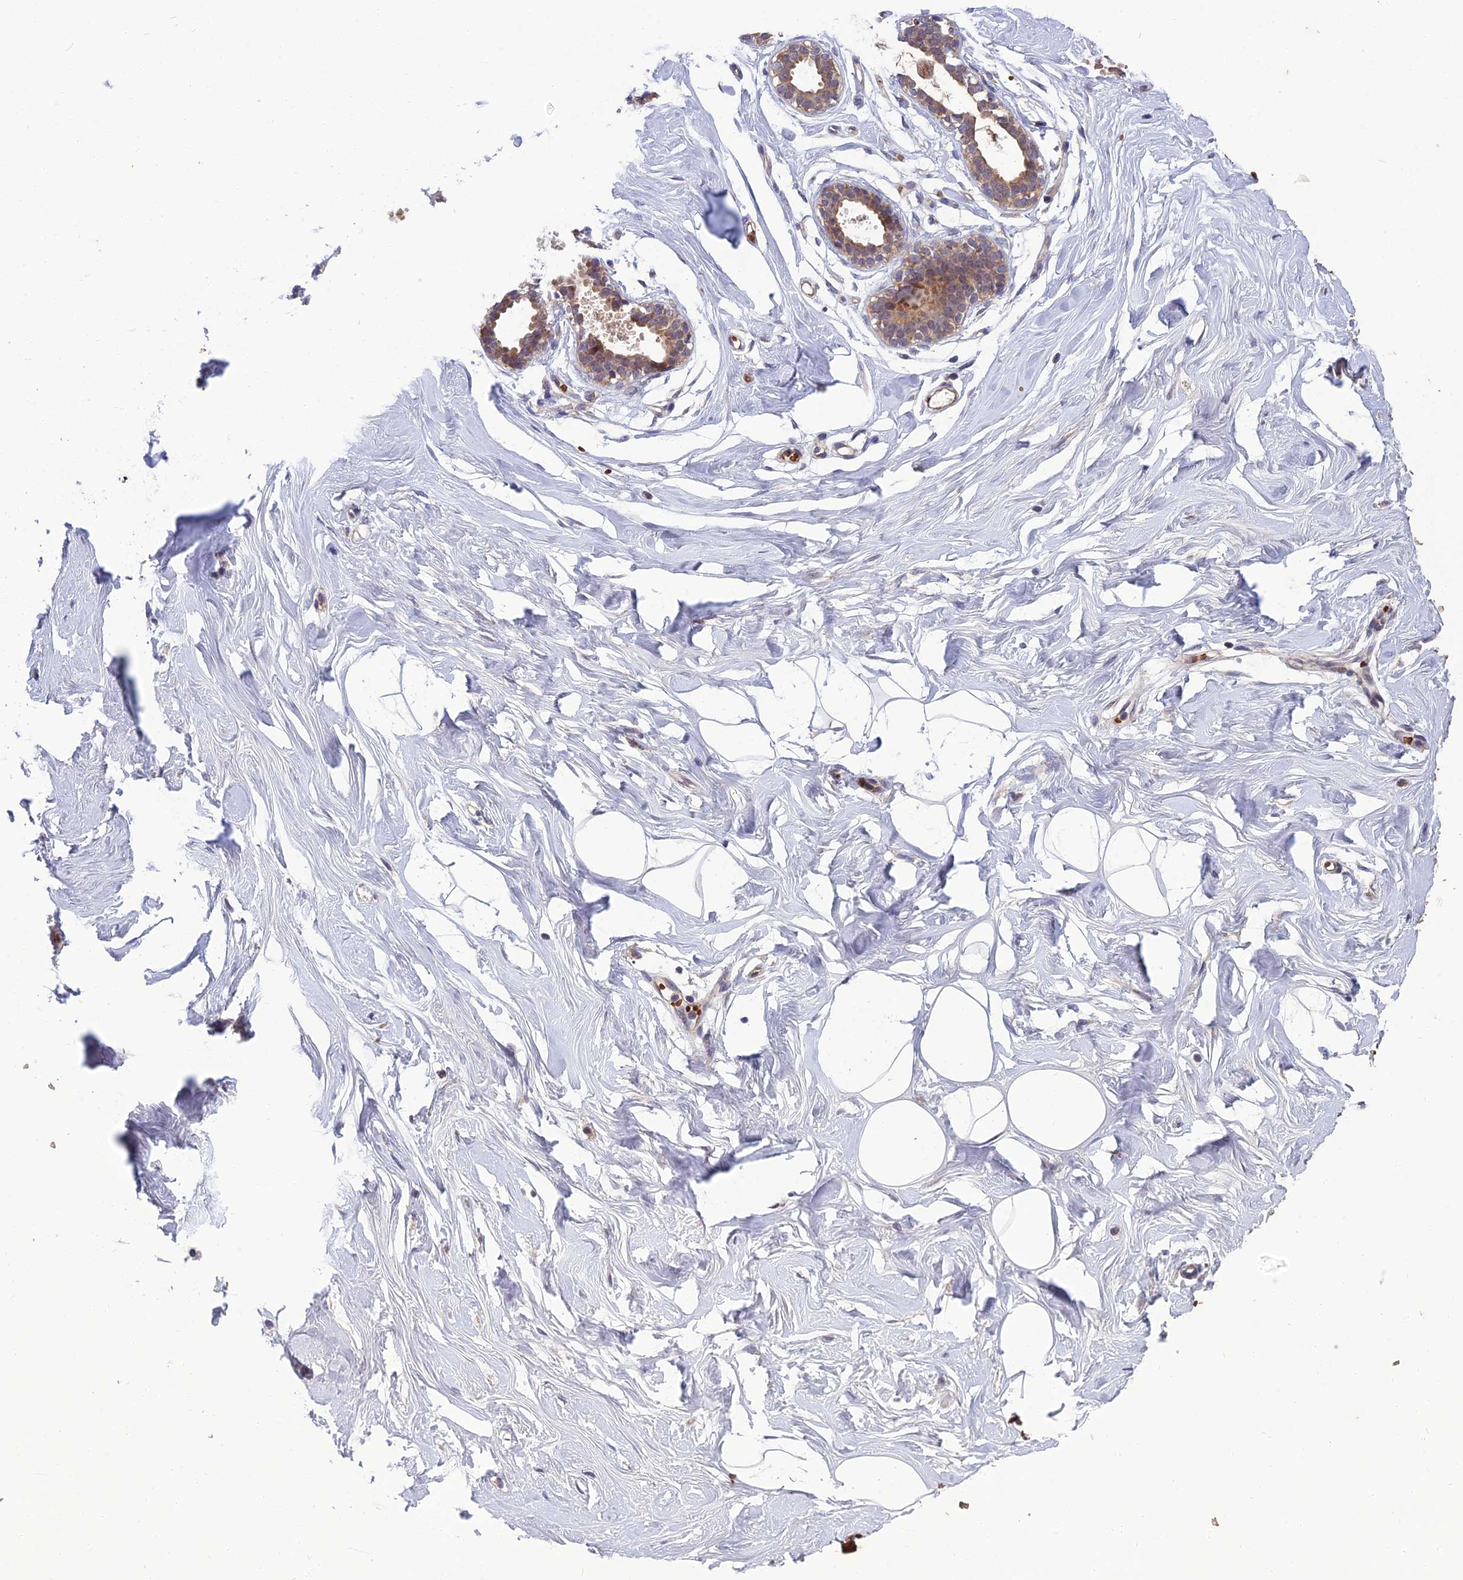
{"staining": {"intensity": "negative", "quantity": "none", "location": "none"}, "tissue": "breast", "cell_type": "Adipocytes", "image_type": "normal", "snomed": [{"axis": "morphology", "description": "Normal tissue, NOS"}, {"axis": "morphology", "description": "Adenoma, NOS"}, {"axis": "topography", "description": "Breast"}], "caption": "An image of breast stained for a protein exhibits no brown staining in adipocytes. (DAB (3,3'-diaminobenzidine) immunohistochemistry (IHC) visualized using brightfield microscopy, high magnification).", "gene": "GIPC1", "patient": {"sex": "female", "age": 23}}